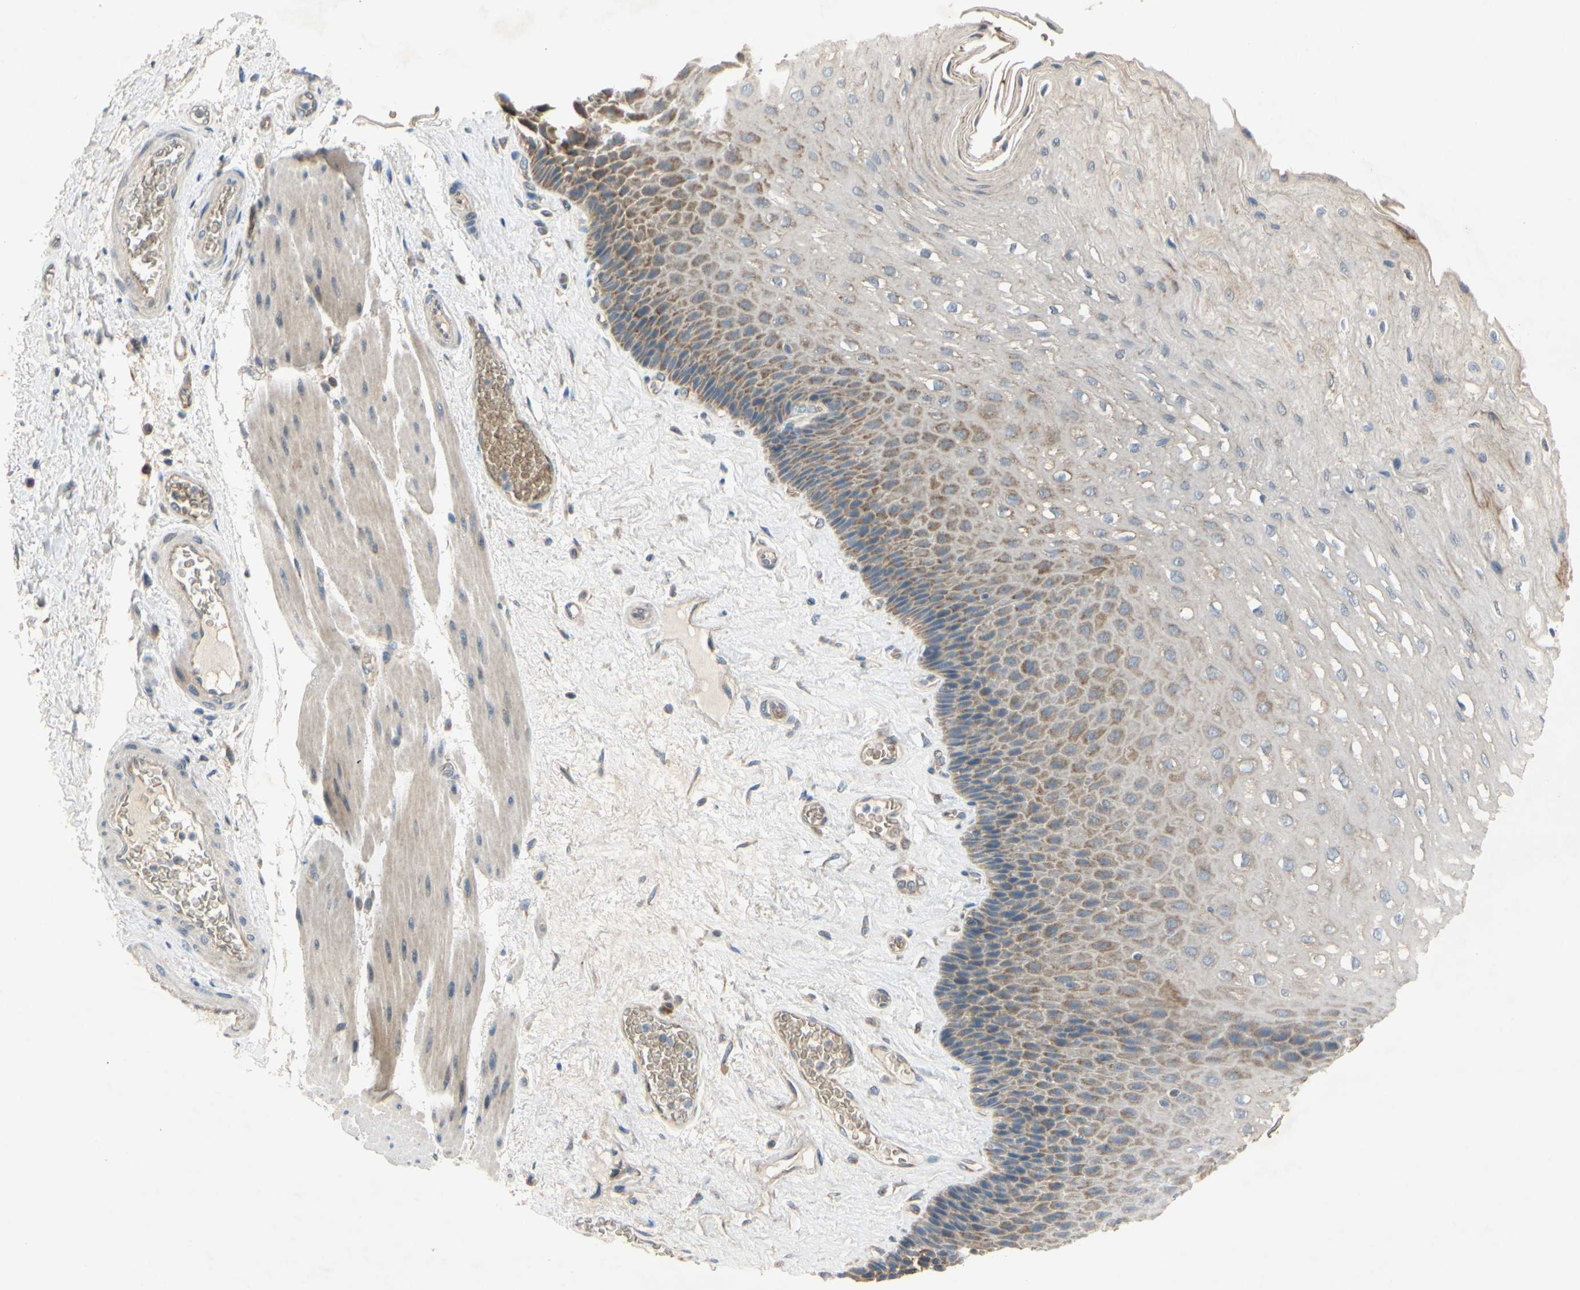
{"staining": {"intensity": "moderate", "quantity": "25%-75%", "location": "cytoplasmic/membranous"}, "tissue": "esophagus", "cell_type": "Squamous epithelial cells", "image_type": "normal", "snomed": [{"axis": "morphology", "description": "Normal tissue, NOS"}, {"axis": "topography", "description": "Esophagus"}], "caption": "The image exhibits immunohistochemical staining of benign esophagus. There is moderate cytoplasmic/membranous expression is seen in approximately 25%-75% of squamous epithelial cells.", "gene": "GYPC", "patient": {"sex": "female", "age": 72}}